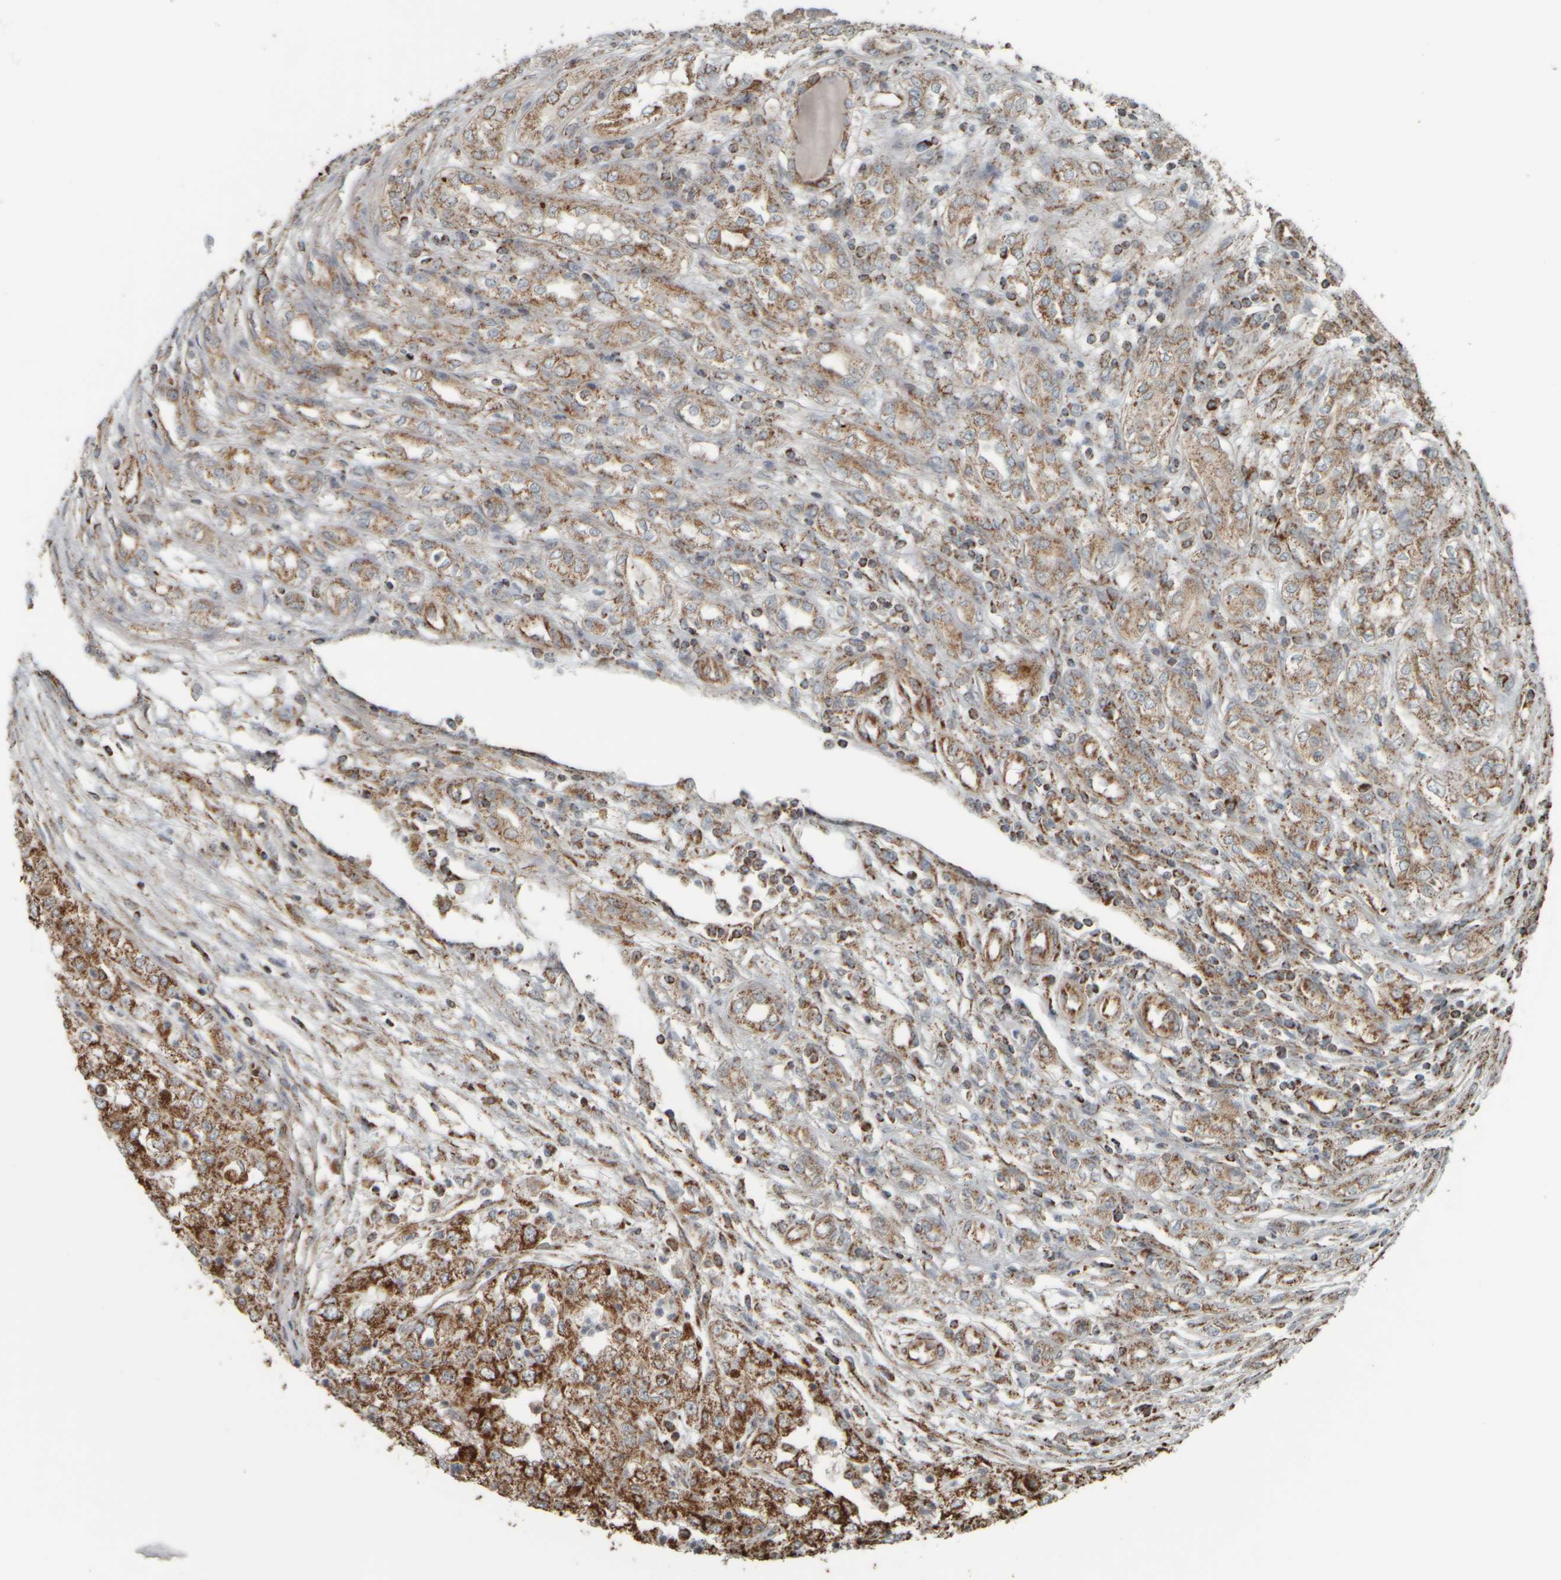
{"staining": {"intensity": "moderate", "quantity": ">75%", "location": "cytoplasmic/membranous"}, "tissue": "renal cancer", "cell_type": "Tumor cells", "image_type": "cancer", "snomed": [{"axis": "morphology", "description": "Adenocarcinoma, NOS"}, {"axis": "topography", "description": "Kidney"}], "caption": "A histopathology image of renal cancer (adenocarcinoma) stained for a protein shows moderate cytoplasmic/membranous brown staining in tumor cells.", "gene": "APBB2", "patient": {"sex": "female", "age": 54}}